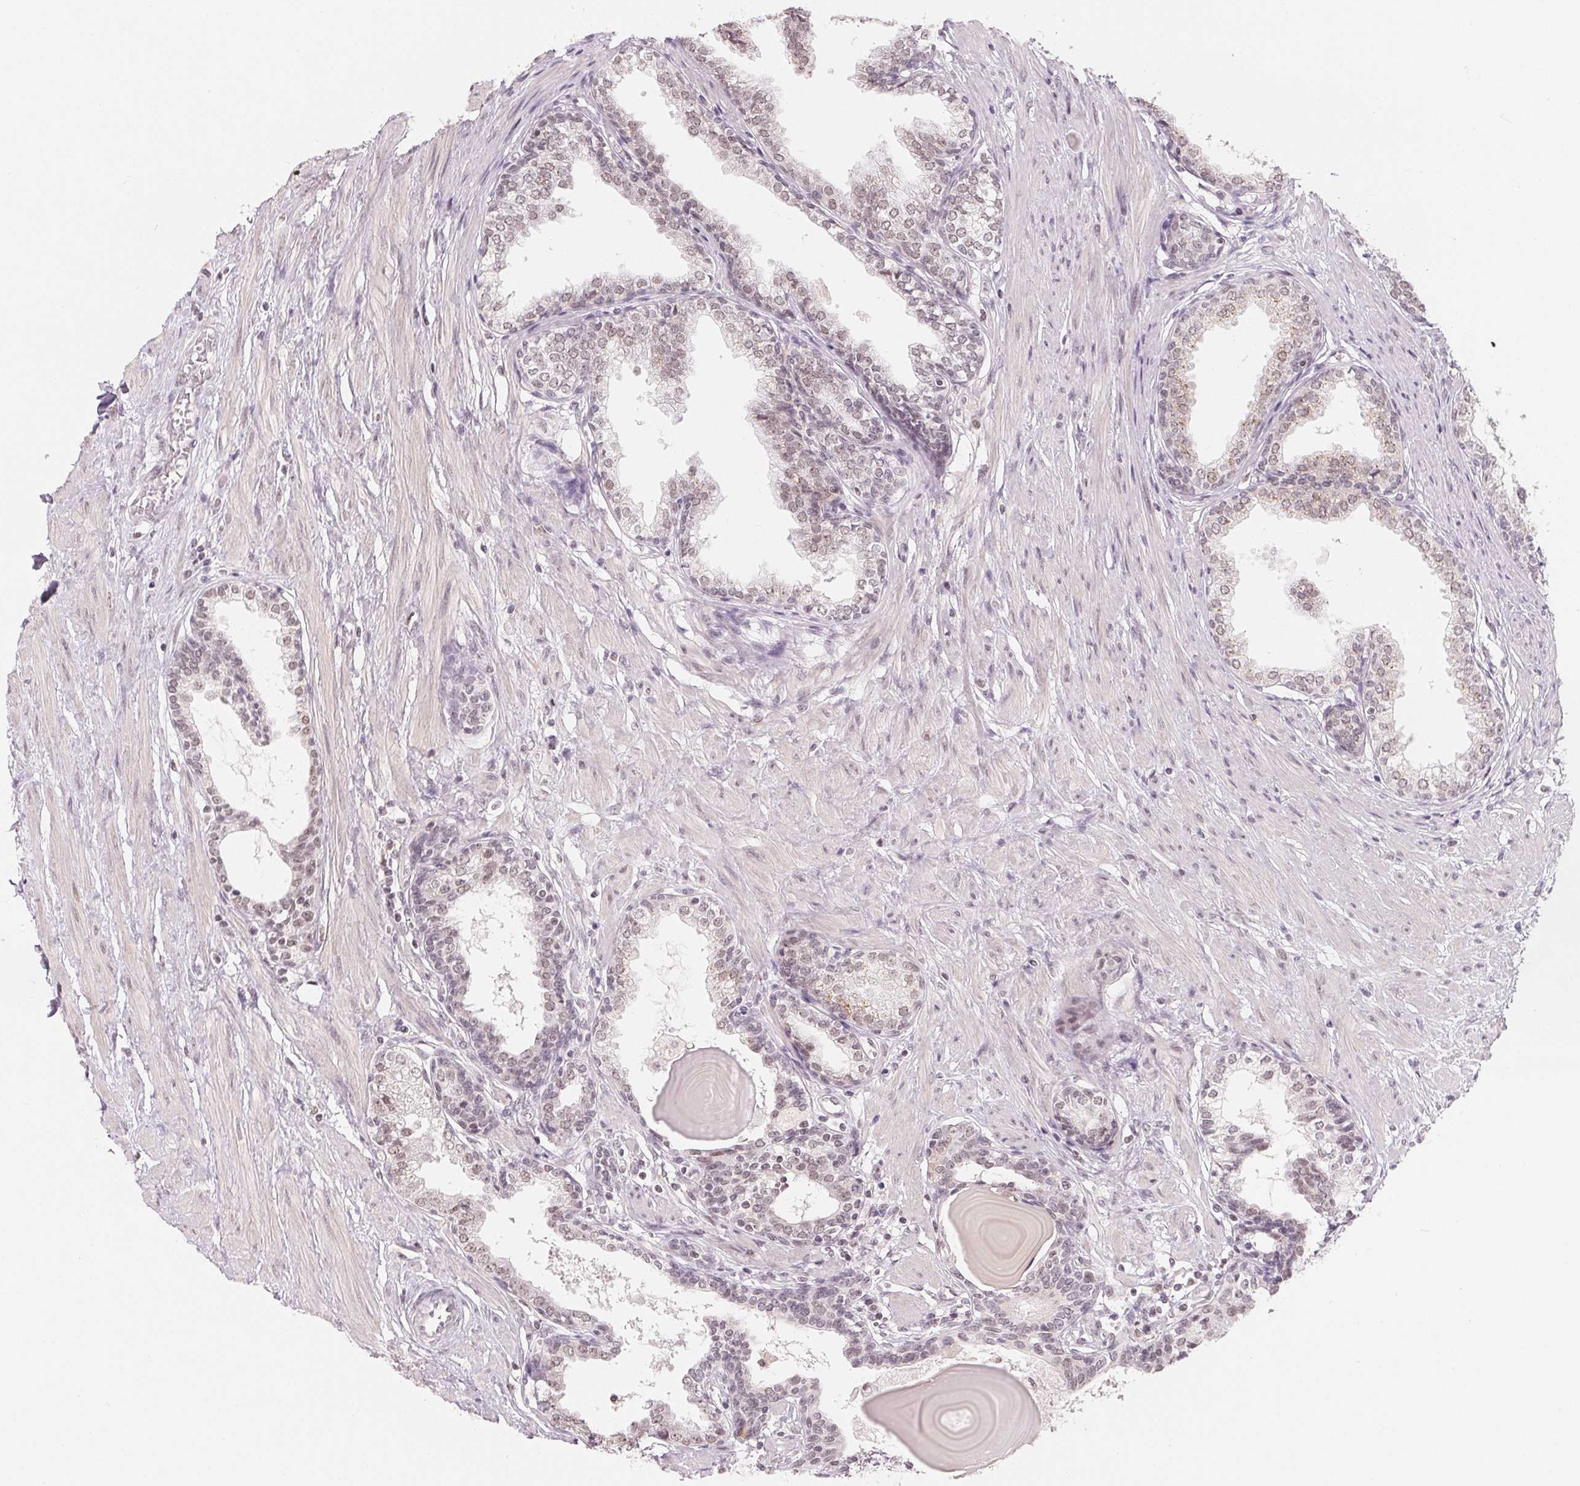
{"staining": {"intensity": "weak", "quantity": "<25%", "location": "cytoplasmic/membranous,nuclear"}, "tissue": "prostate", "cell_type": "Glandular cells", "image_type": "normal", "snomed": [{"axis": "morphology", "description": "Normal tissue, NOS"}, {"axis": "topography", "description": "Prostate"}], "caption": "An IHC histopathology image of normal prostate is shown. There is no staining in glandular cells of prostate. (DAB (3,3'-diaminobenzidine) immunohistochemistry, high magnification).", "gene": "NXF3", "patient": {"sex": "male", "age": 55}}